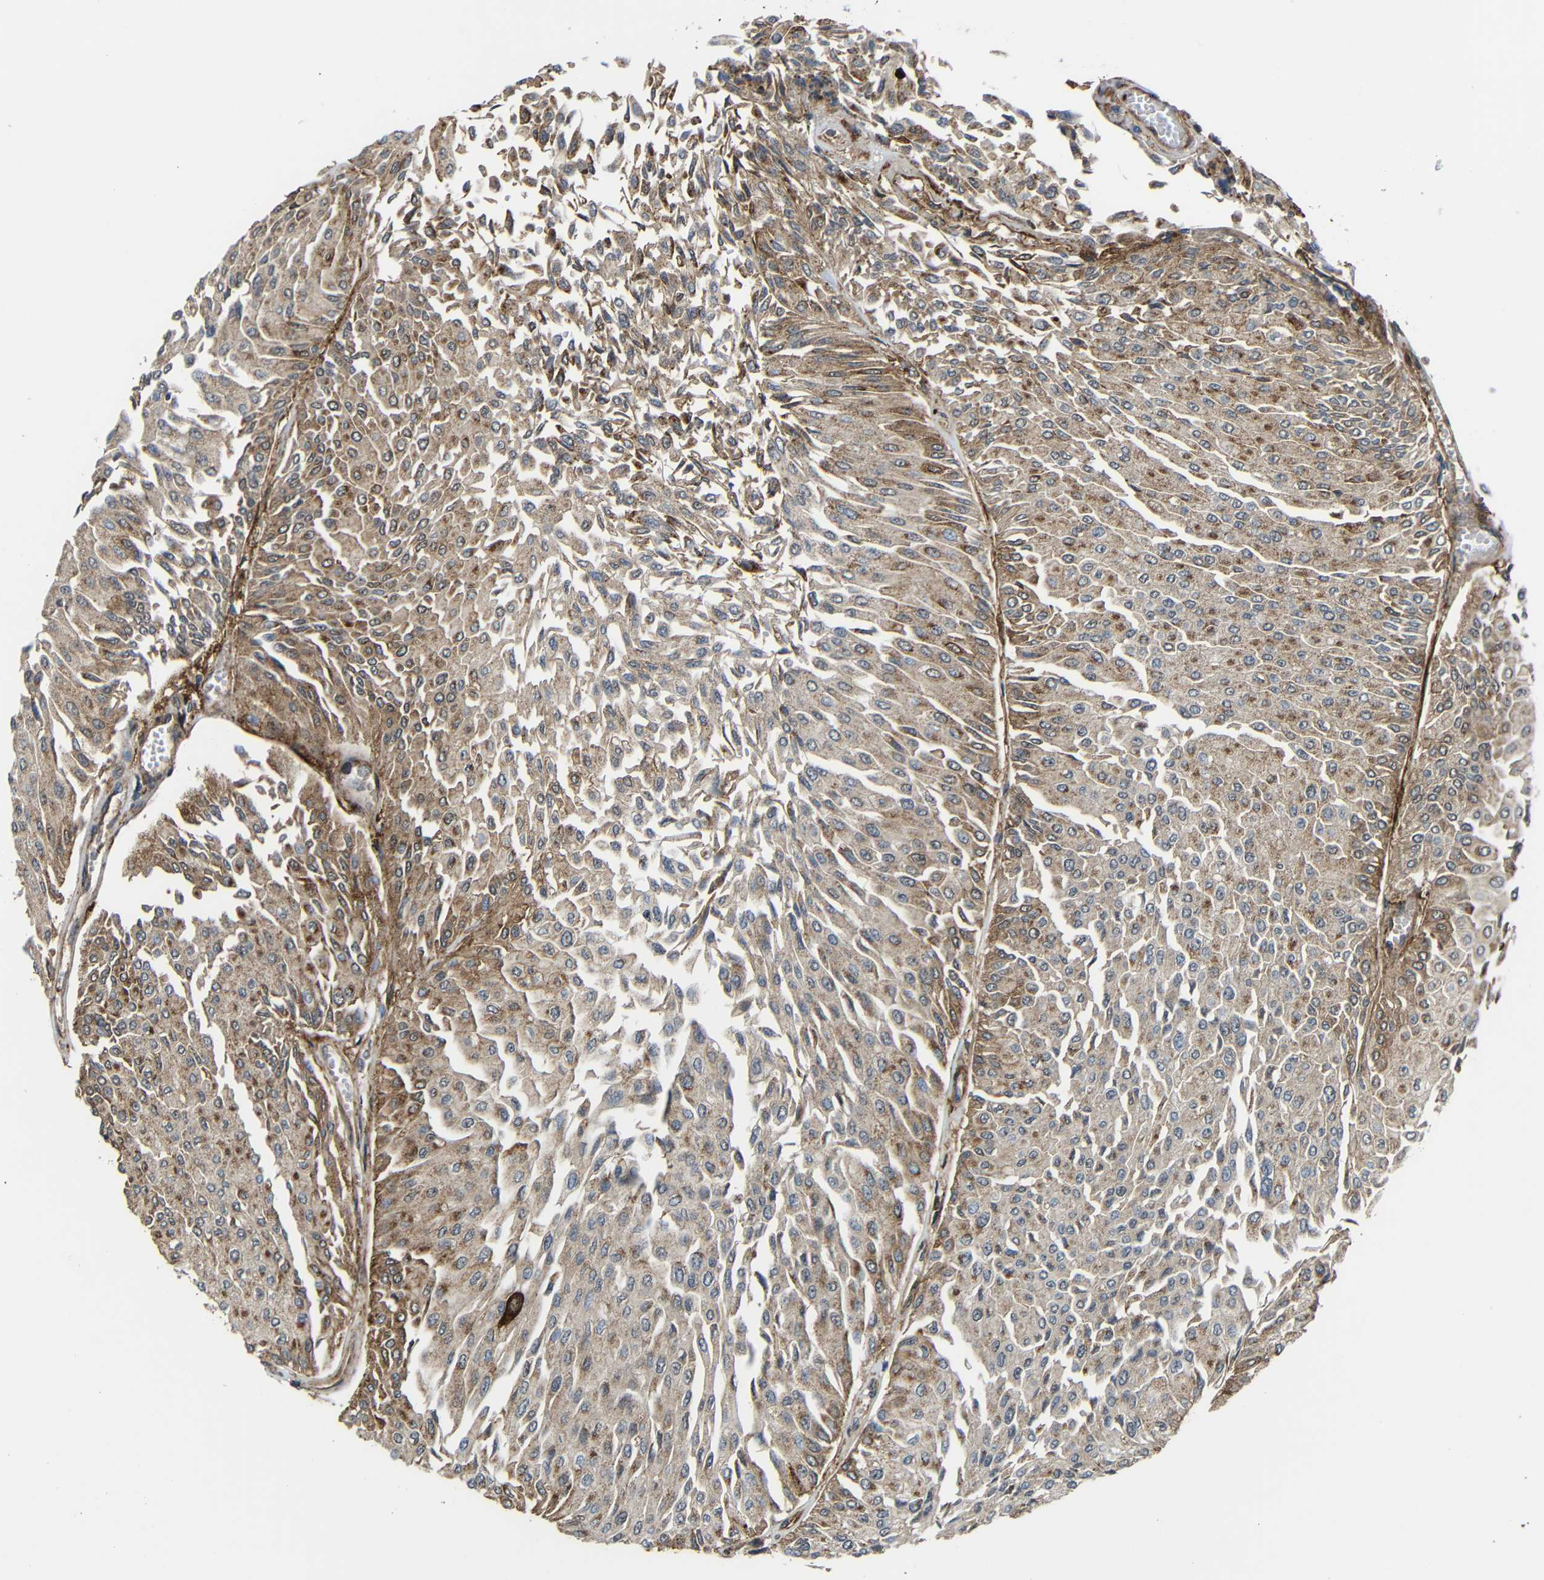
{"staining": {"intensity": "moderate", "quantity": ">75%", "location": "cytoplasmic/membranous"}, "tissue": "urothelial cancer", "cell_type": "Tumor cells", "image_type": "cancer", "snomed": [{"axis": "morphology", "description": "Urothelial carcinoma, Low grade"}, {"axis": "topography", "description": "Urinary bladder"}], "caption": "DAB immunohistochemical staining of urothelial cancer demonstrates moderate cytoplasmic/membranous protein staining in about >75% of tumor cells.", "gene": "C1GALT1", "patient": {"sex": "male", "age": 67}}